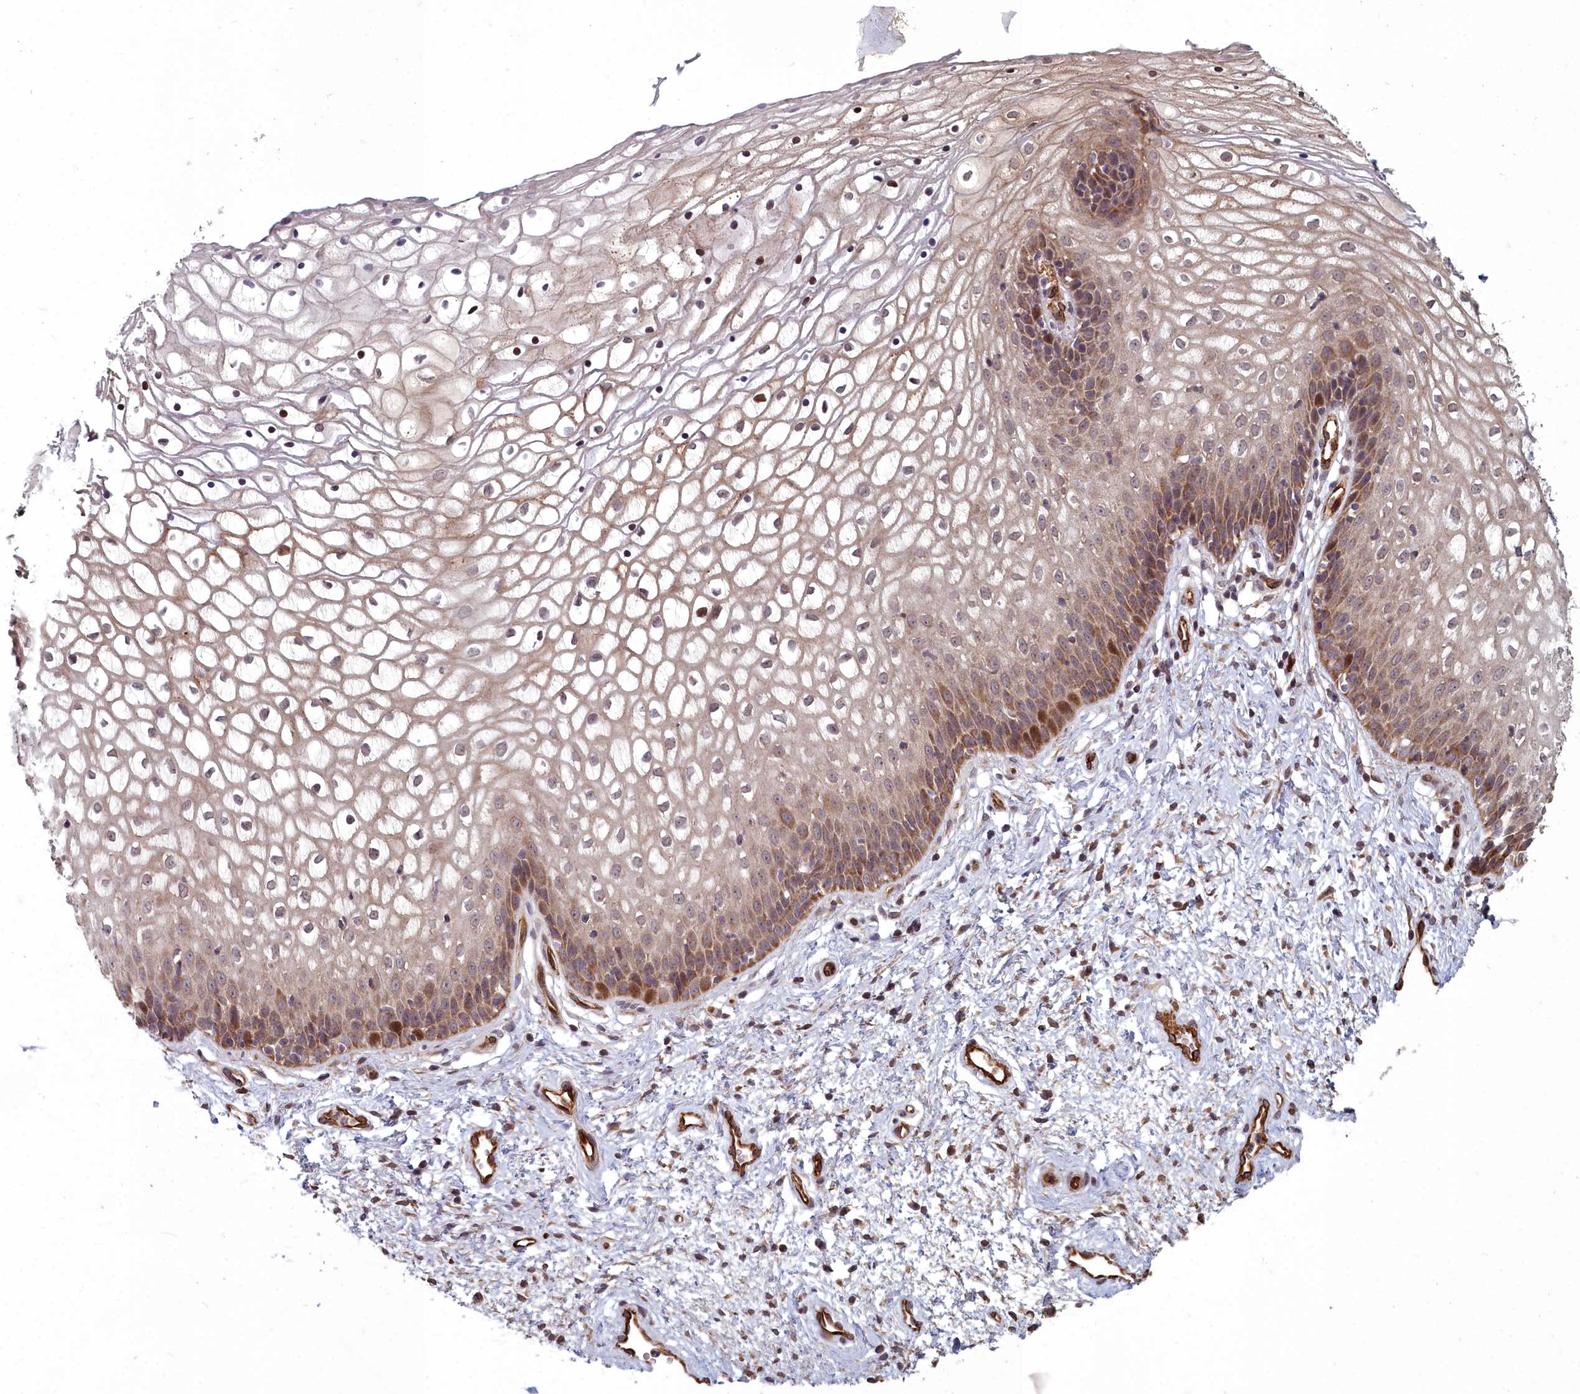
{"staining": {"intensity": "moderate", "quantity": ">75%", "location": "cytoplasmic/membranous,nuclear"}, "tissue": "vagina", "cell_type": "Squamous epithelial cells", "image_type": "normal", "snomed": [{"axis": "morphology", "description": "Normal tissue, NOS"}, {"axis": "topography", "description": "Vagina"}], "caption": "IHC (DAB) staining of unremarkable vagina shows moderate cytoplasmic/membranous,nuclear protein staining in about >75% of squamous epithelial cells. The staining is performed using DAB (3,3'-diaminobenzidine) brown chromogen to label protein expression. The nuclei are counter-stained blue using hematoxylin.", "gene": "TSPYL4", "patient": {"sex": "female", "age": 34}}